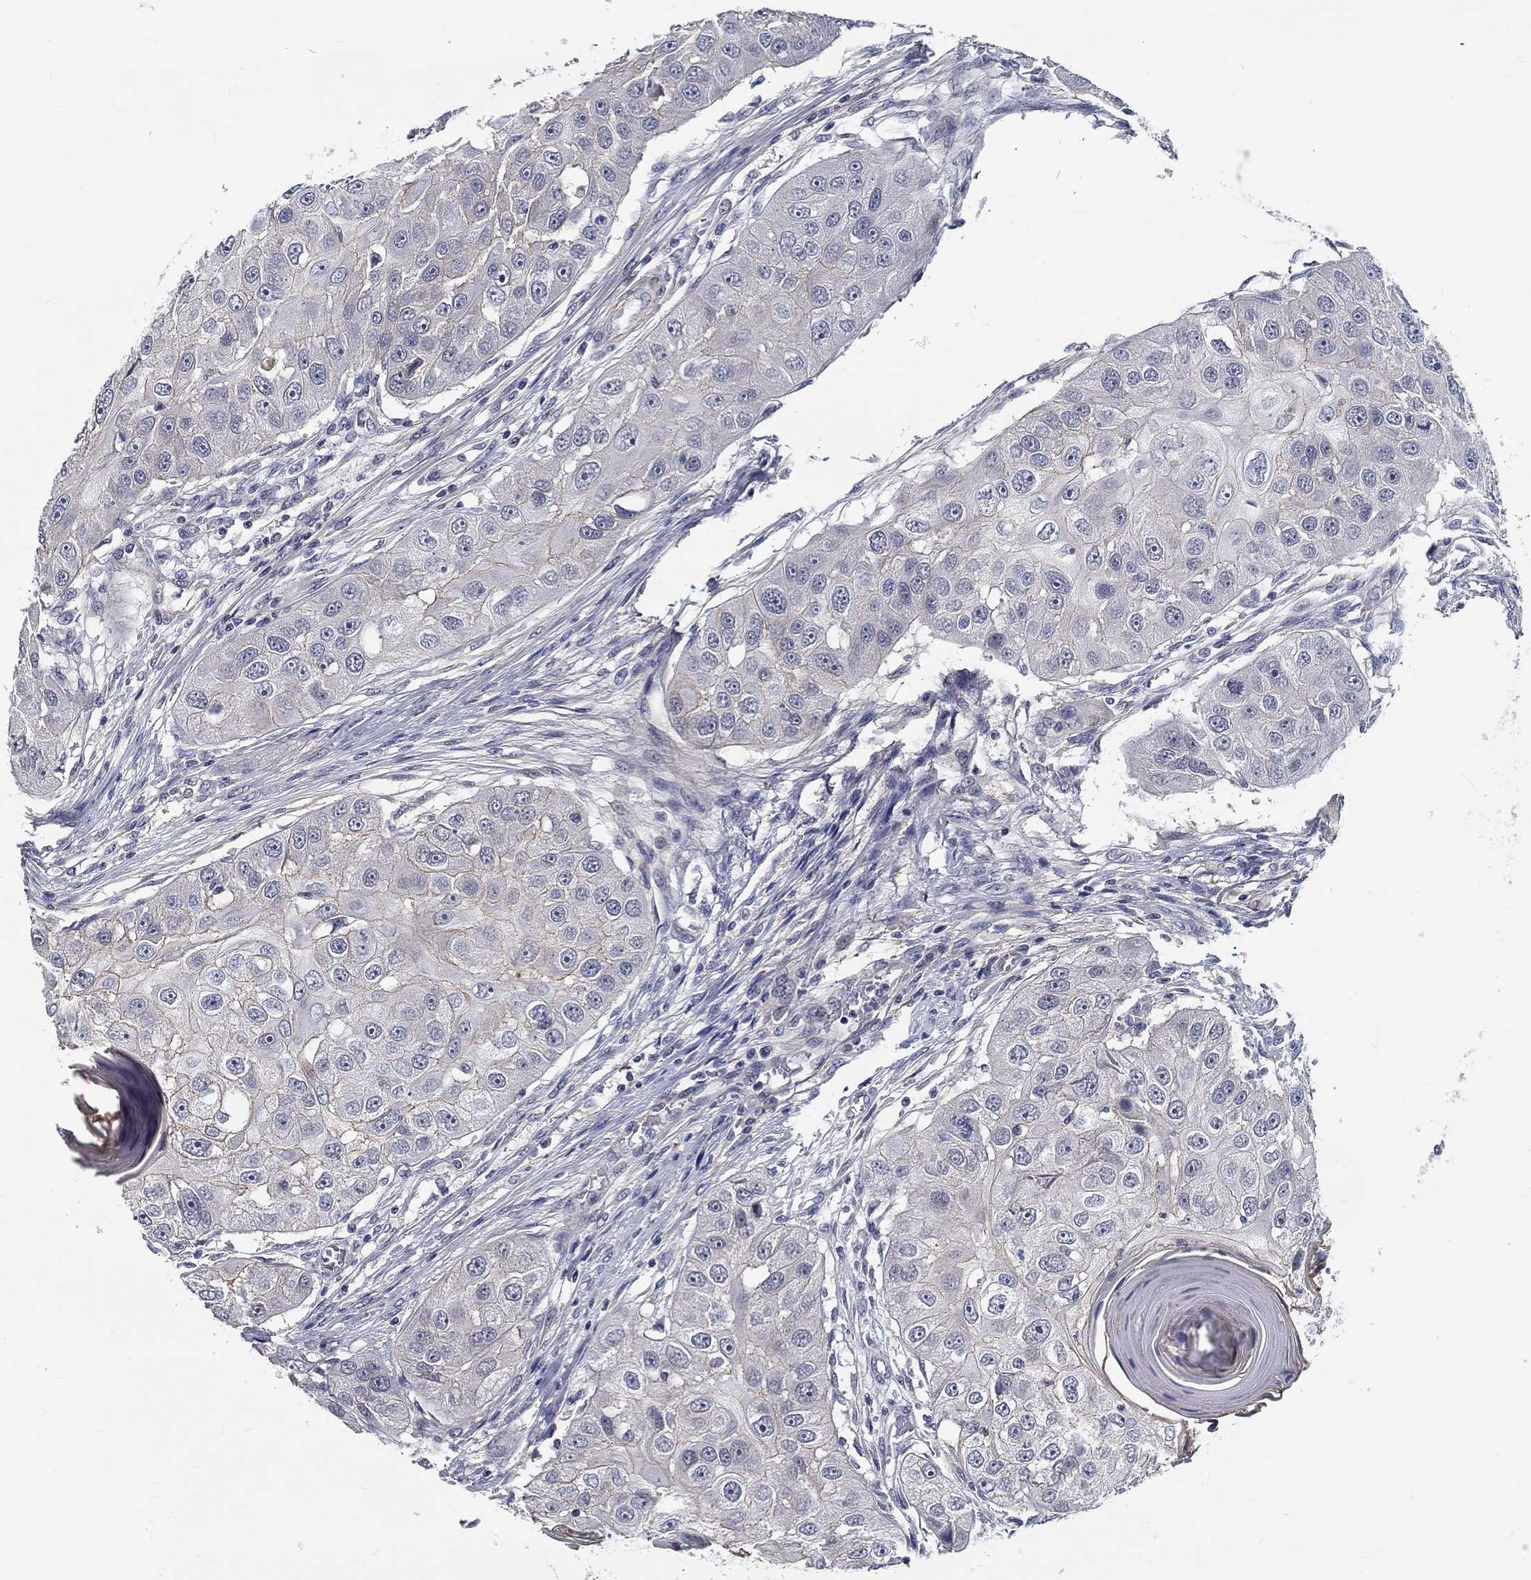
{"staining": {"intensity": "negative", "quantity": "none", "location": "none"}, "tissue": "head and neck cancer", "cell_type": "Tumor cells", "image_type": "cancer", "snomed": [{"axis": "morphology", "description": "Normal tissue, NOS"}, {"axis": "morphology", "description": "Squamous cell carcinoma, NOS"}, {"axis": "topography", "description": "Skeletal muscle"}, {"axis": "topography", "description": "Head-Neck"}], "caption": "An immunohistochemistry histopathology image of squamous cell carcinoma (head and neck) is shown. There is no staining in tumor cells of squamous cell carcinoma (head and neck).", "gene": "MYBPC1", "patient": {"sex": "male", "age": 51}}